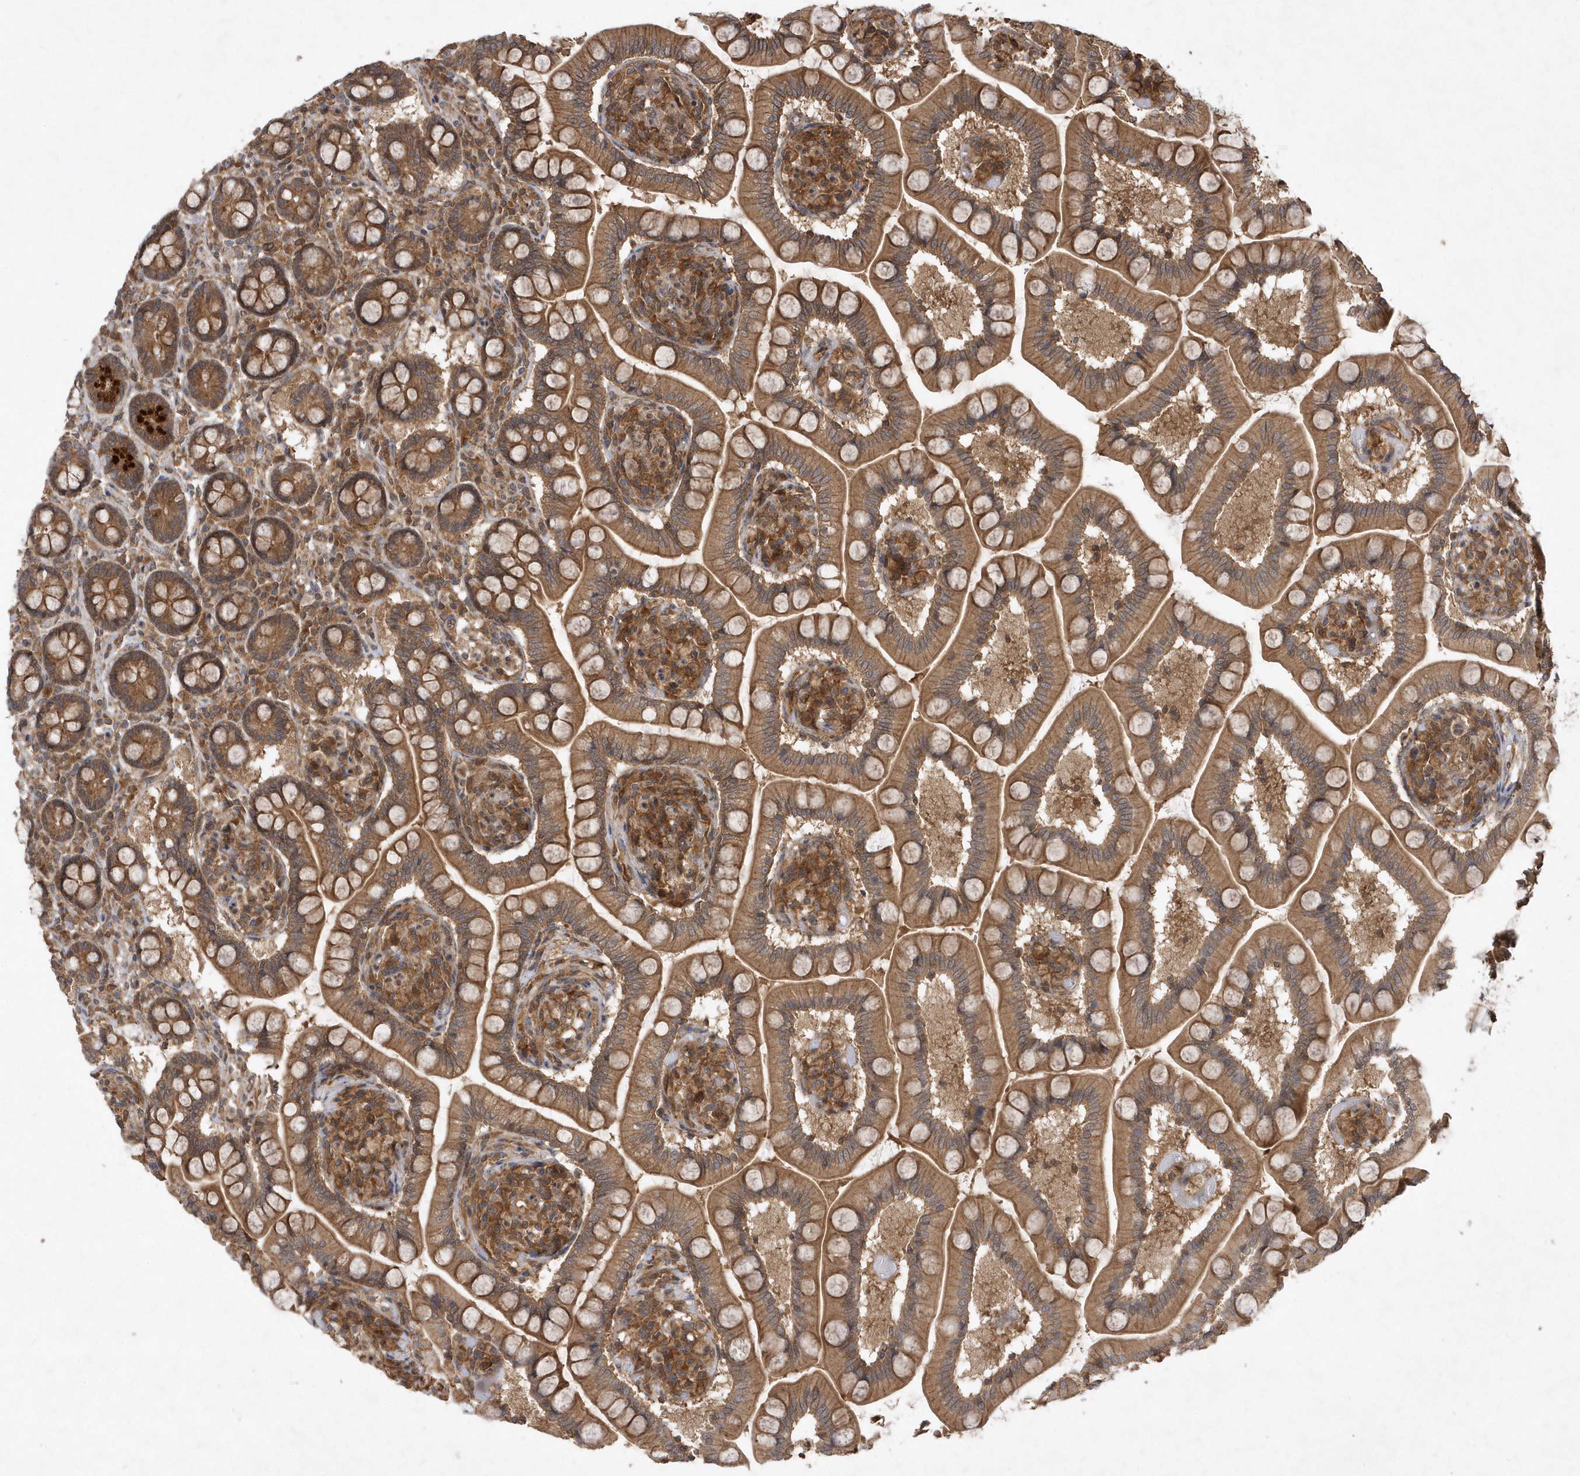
{"staining": {"intensity": "moderate", "quantity": ">75%", "location": "cytoplasmic/membranous"}, "tissue": "small intestine", "cell_type": "Glandular cells", "image_type": "normal", "snomed": [{"axis": "morphology", "description": "Normal tissue, NOS"}, {"axis": "topography", "description": "Small intestine"}], "caption": "Protein staining of unremarkable small intestine shows moderate cytoplasmic/membranous staining in approximately >75% of glandular cells. The staining was performed using DAB to visualize the protein expression in brown, while the nuclei were stained in blue with hematoxylin (Magnification: 20x).", "gene": "GFM2", "patient": {"sex": "female", "age": 64}}